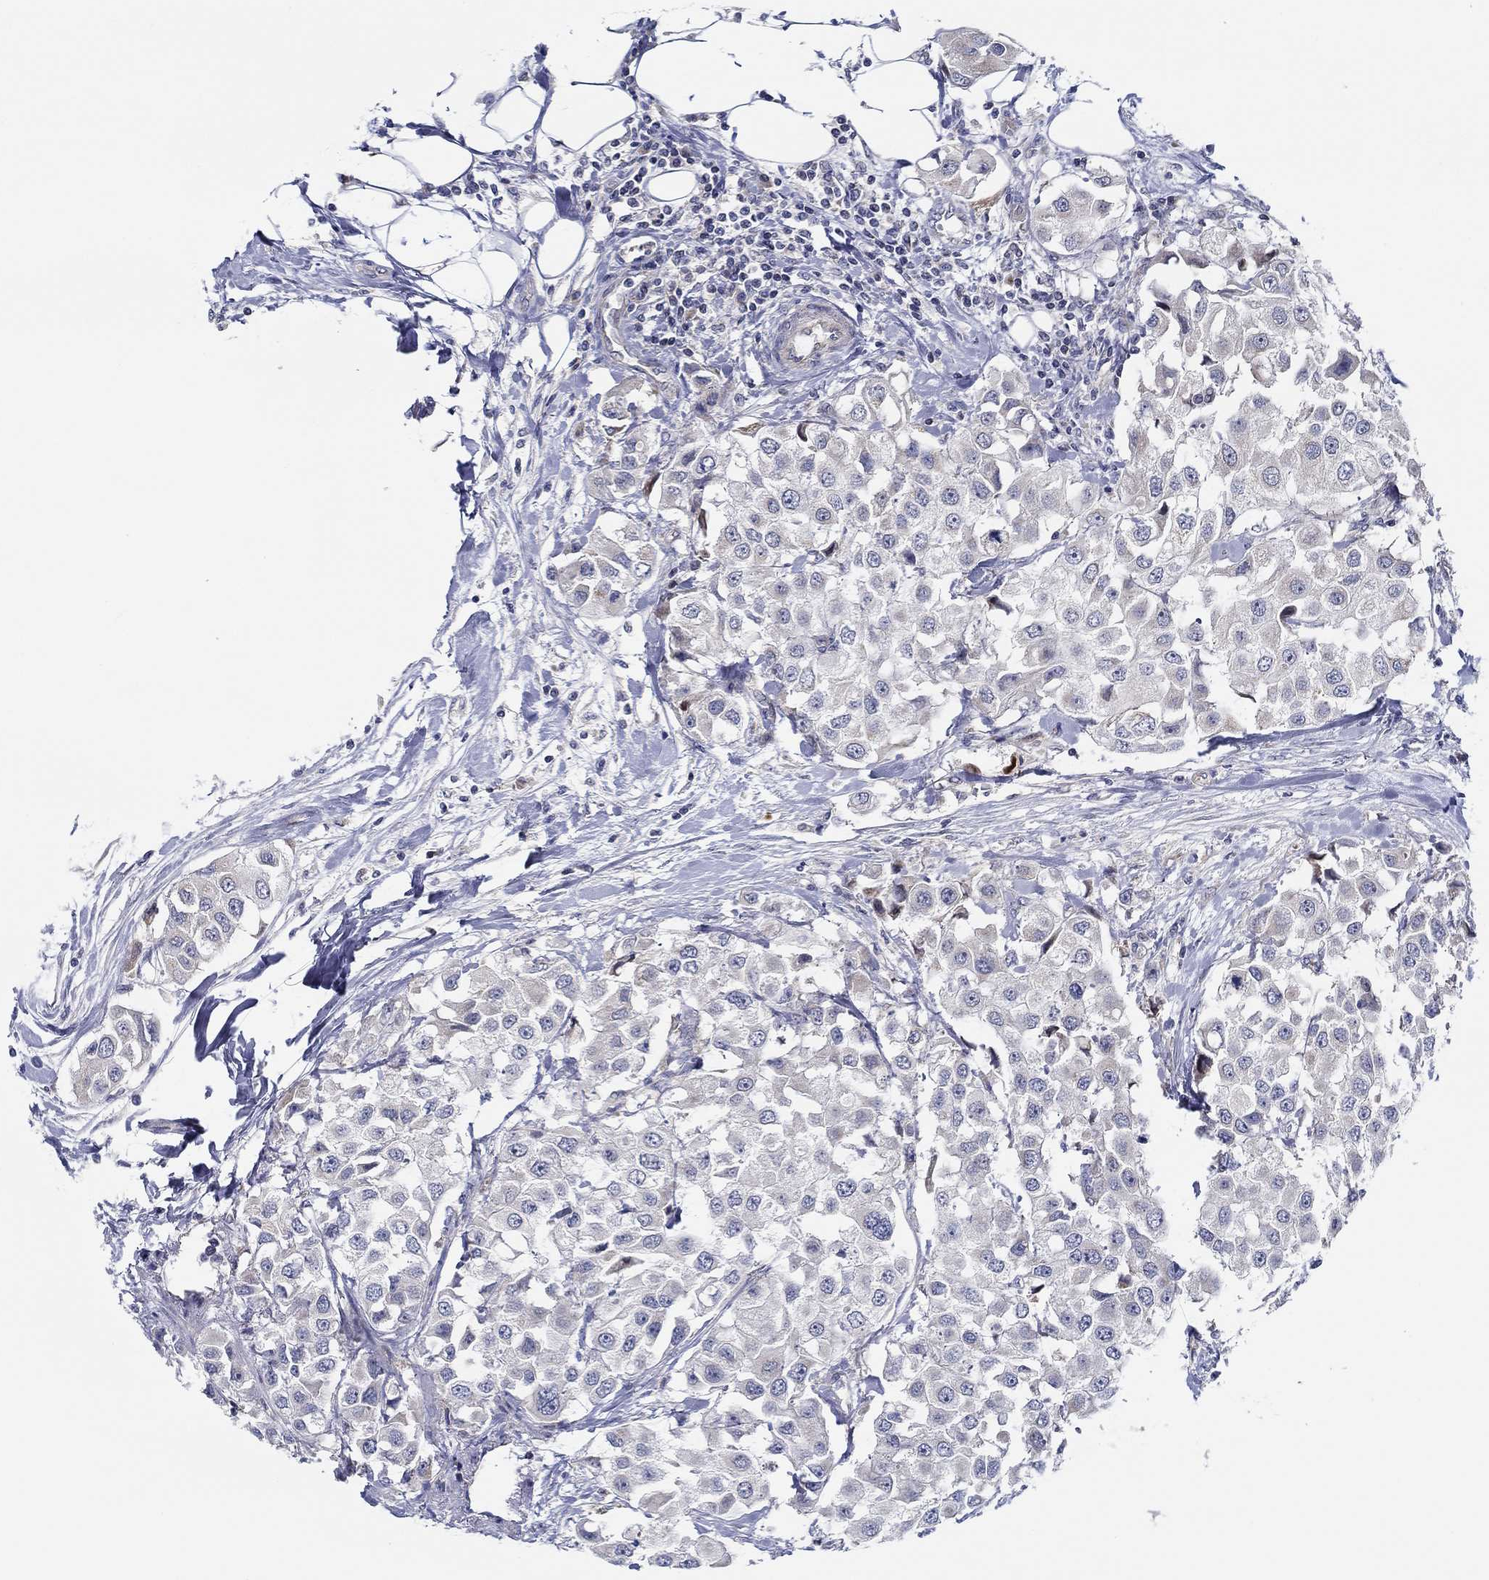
{"staining": {"intensity": "negative", "quantity": "none", "location": "none"}, "tissue": "urothelial cancer", "cell_type": "Tumor cells", "image_type": "cancer", "snomed": [{"axis": "morphology", "description": "Urothelial carcinoma, High grade"}, {"axis": "topography", "description": "Urinary bladder"}], "caption": "A micrograph of human high-grade urothelial carcinoma is negative for staining in tumor cells.", "gene": "CFAP61", "patient": {"sex": "female", "age": 64}}